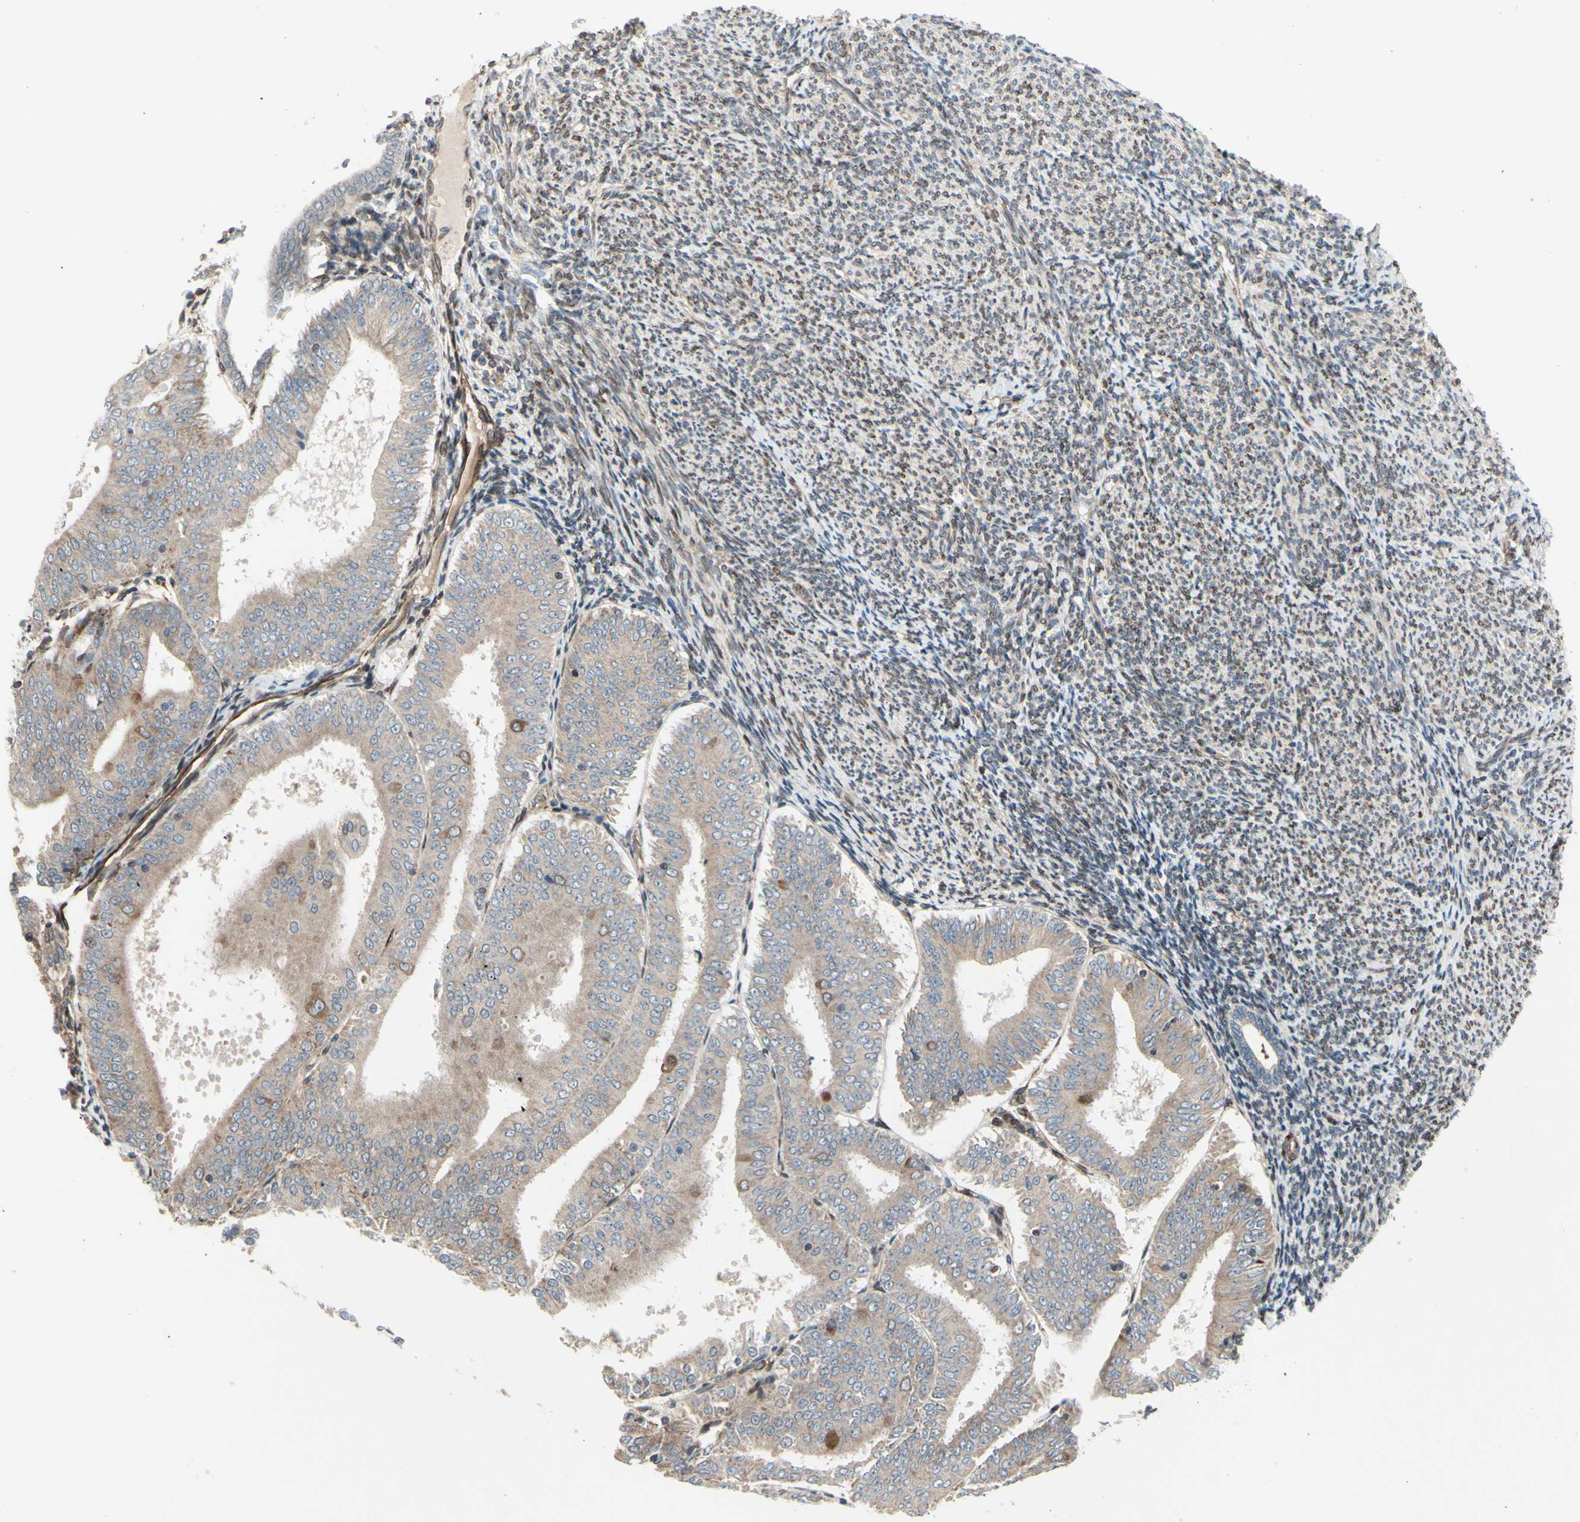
{"staining": {"intensity": "weak", "quantity": ">75%", "location": "cytoplasmic/membranous"}, "tissue": "endometrial cancer", "cell_type": "Tumor cells", "image_type": "cancer", "snomed": [{"axis": "morphology", "description": "Adenocarcinoma, NOS"}, {"axis": "topography", "description": "Endometrium"}], "caption": "Brown immunohistochemical staining in human endometrial adenocarcinoma demonstrates weak cytoplasmic/membranous staining in about >75% of tumor cells.", "gene": "PRAF2", "patient": {"sex": "female", "age": 63}}